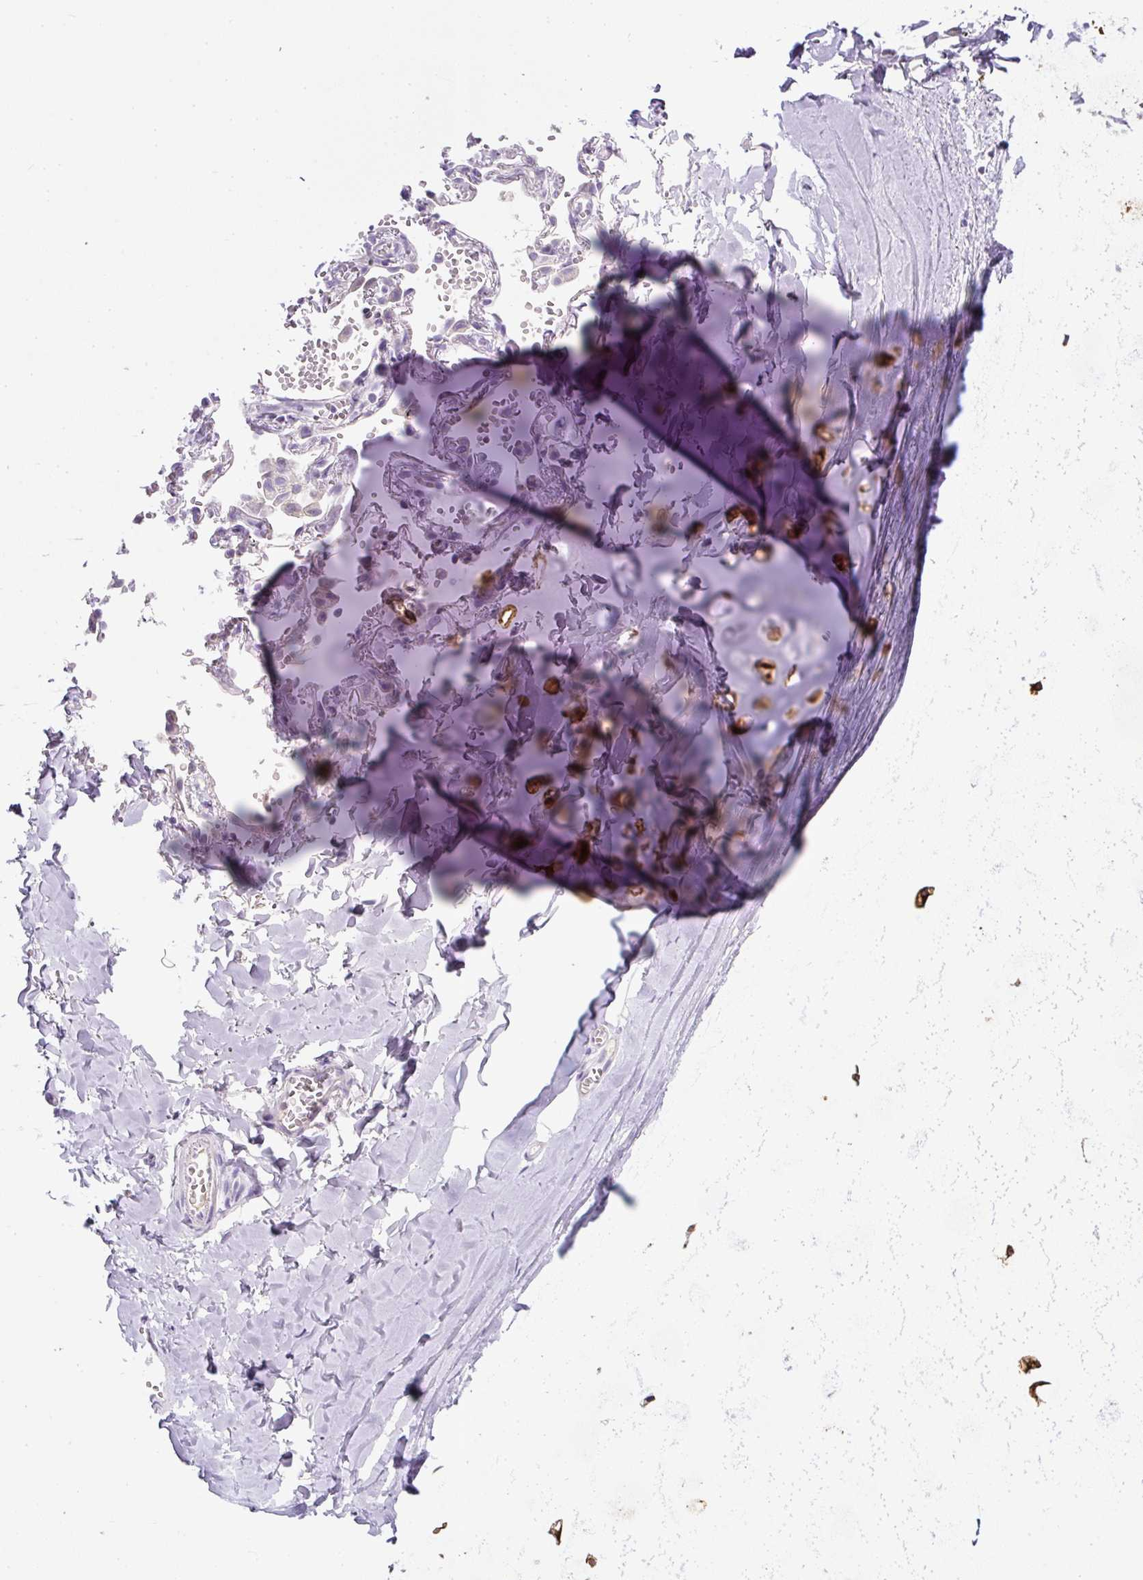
{"staining": {"intensity": "moderate", "quantity": ">75%", "location": "cytoplasmic/membranous"}, "tissue": "soft tissue", "cell_type": "Chondrocytes", "image_type": "normal", "snomed": [{"axis": "morphology", "description": "Normal tissue, NOS"}, {"axis": "topography", "description": "Cartilage tissue"}, {"axis": "topography", "description": "Bronchus"}, {"axis": "topography", "description": "Peripheral nerve tissue"}], "caption": "Soft tissue stained with a brown dye demonstrates moderate cytoplasmic/membranous positive positivity in about >75% of chondrocytes.", "gene": "COL9A2", "patient": {"sex": "female", "age": 59}}